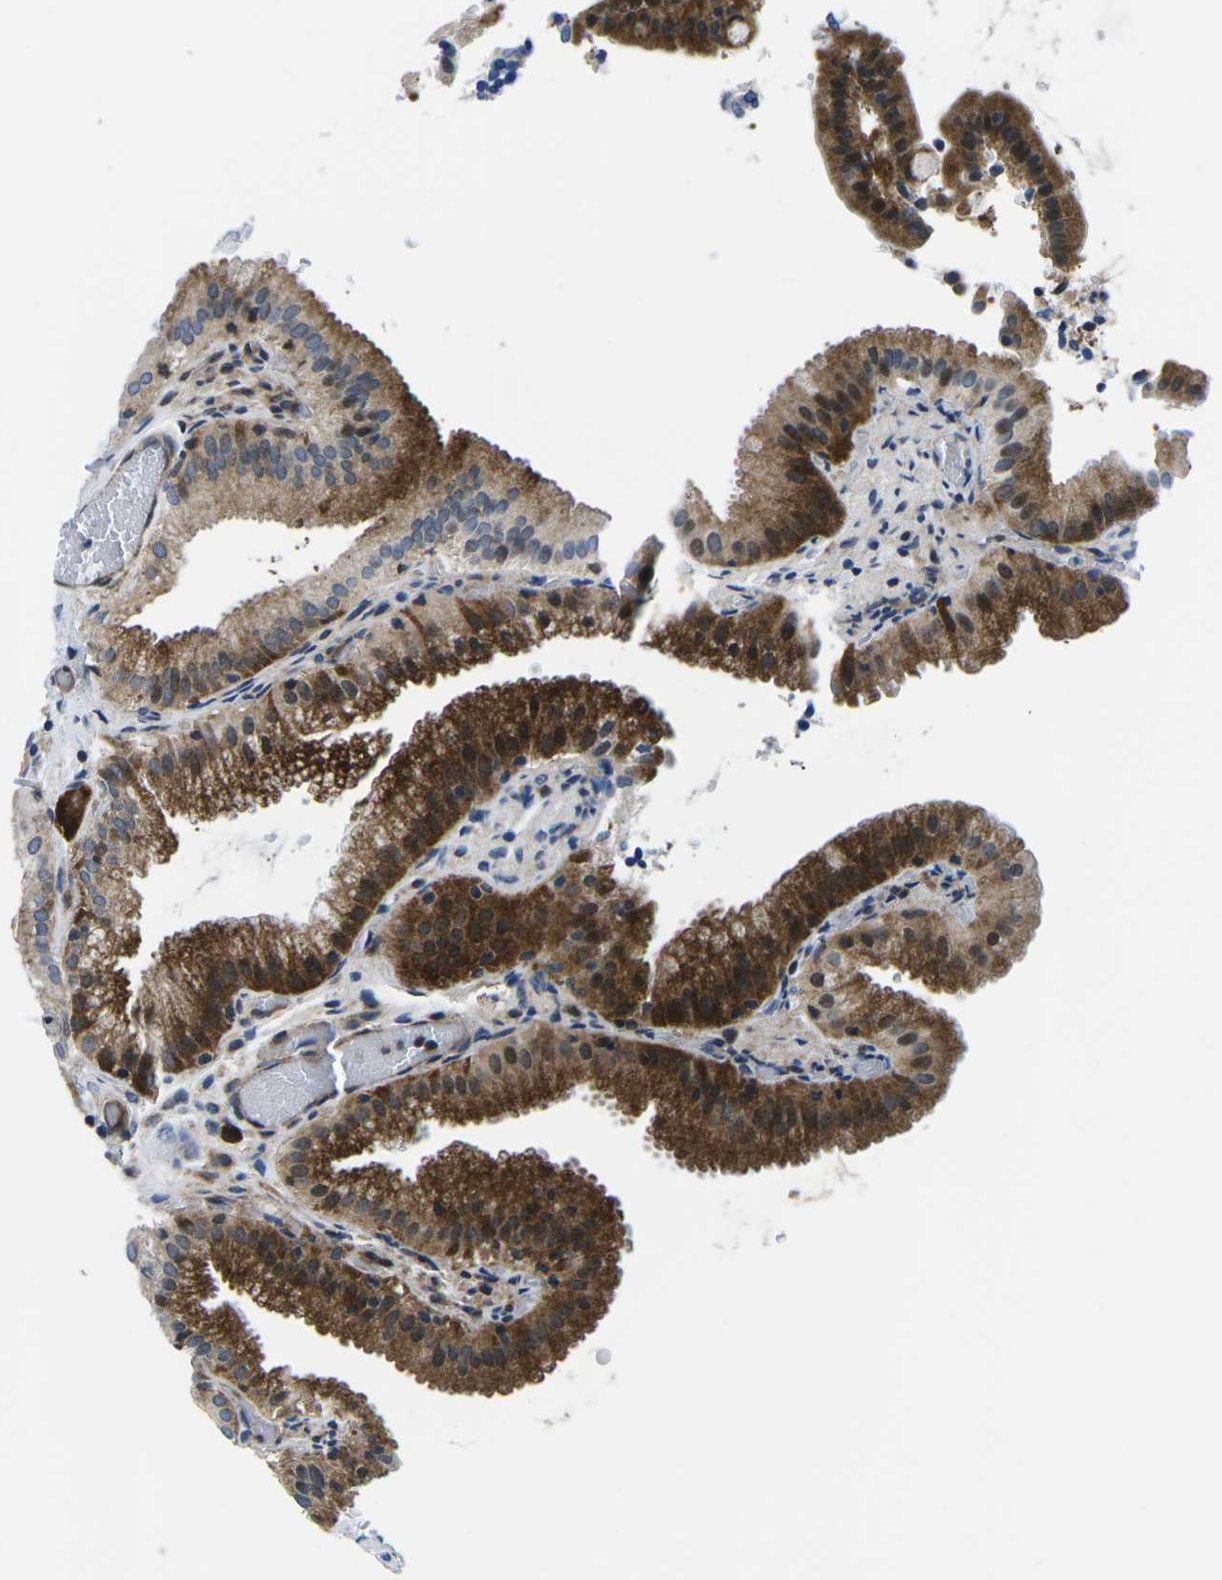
{"staining": {"intensity": "strong", "quantity": ">75%", "location": "cytoplasmic/membranous"}, "tissue": "gallbladder", "cell_type": "Glandular cells", "image_type": "normal", "snomed": [{"axis": "morphology", "description": "Normal tissue, NOS"}, {"axis": "topography", "description": "Gallbladder"}], "caption": "Human gallbladder stained for a protein (brown) exhibits strong cytoplasmic/membranous positive expression in about >75% of glandular cells.", "gene": "EIF4E", "patient": {"sex": "male", "age": 54}}